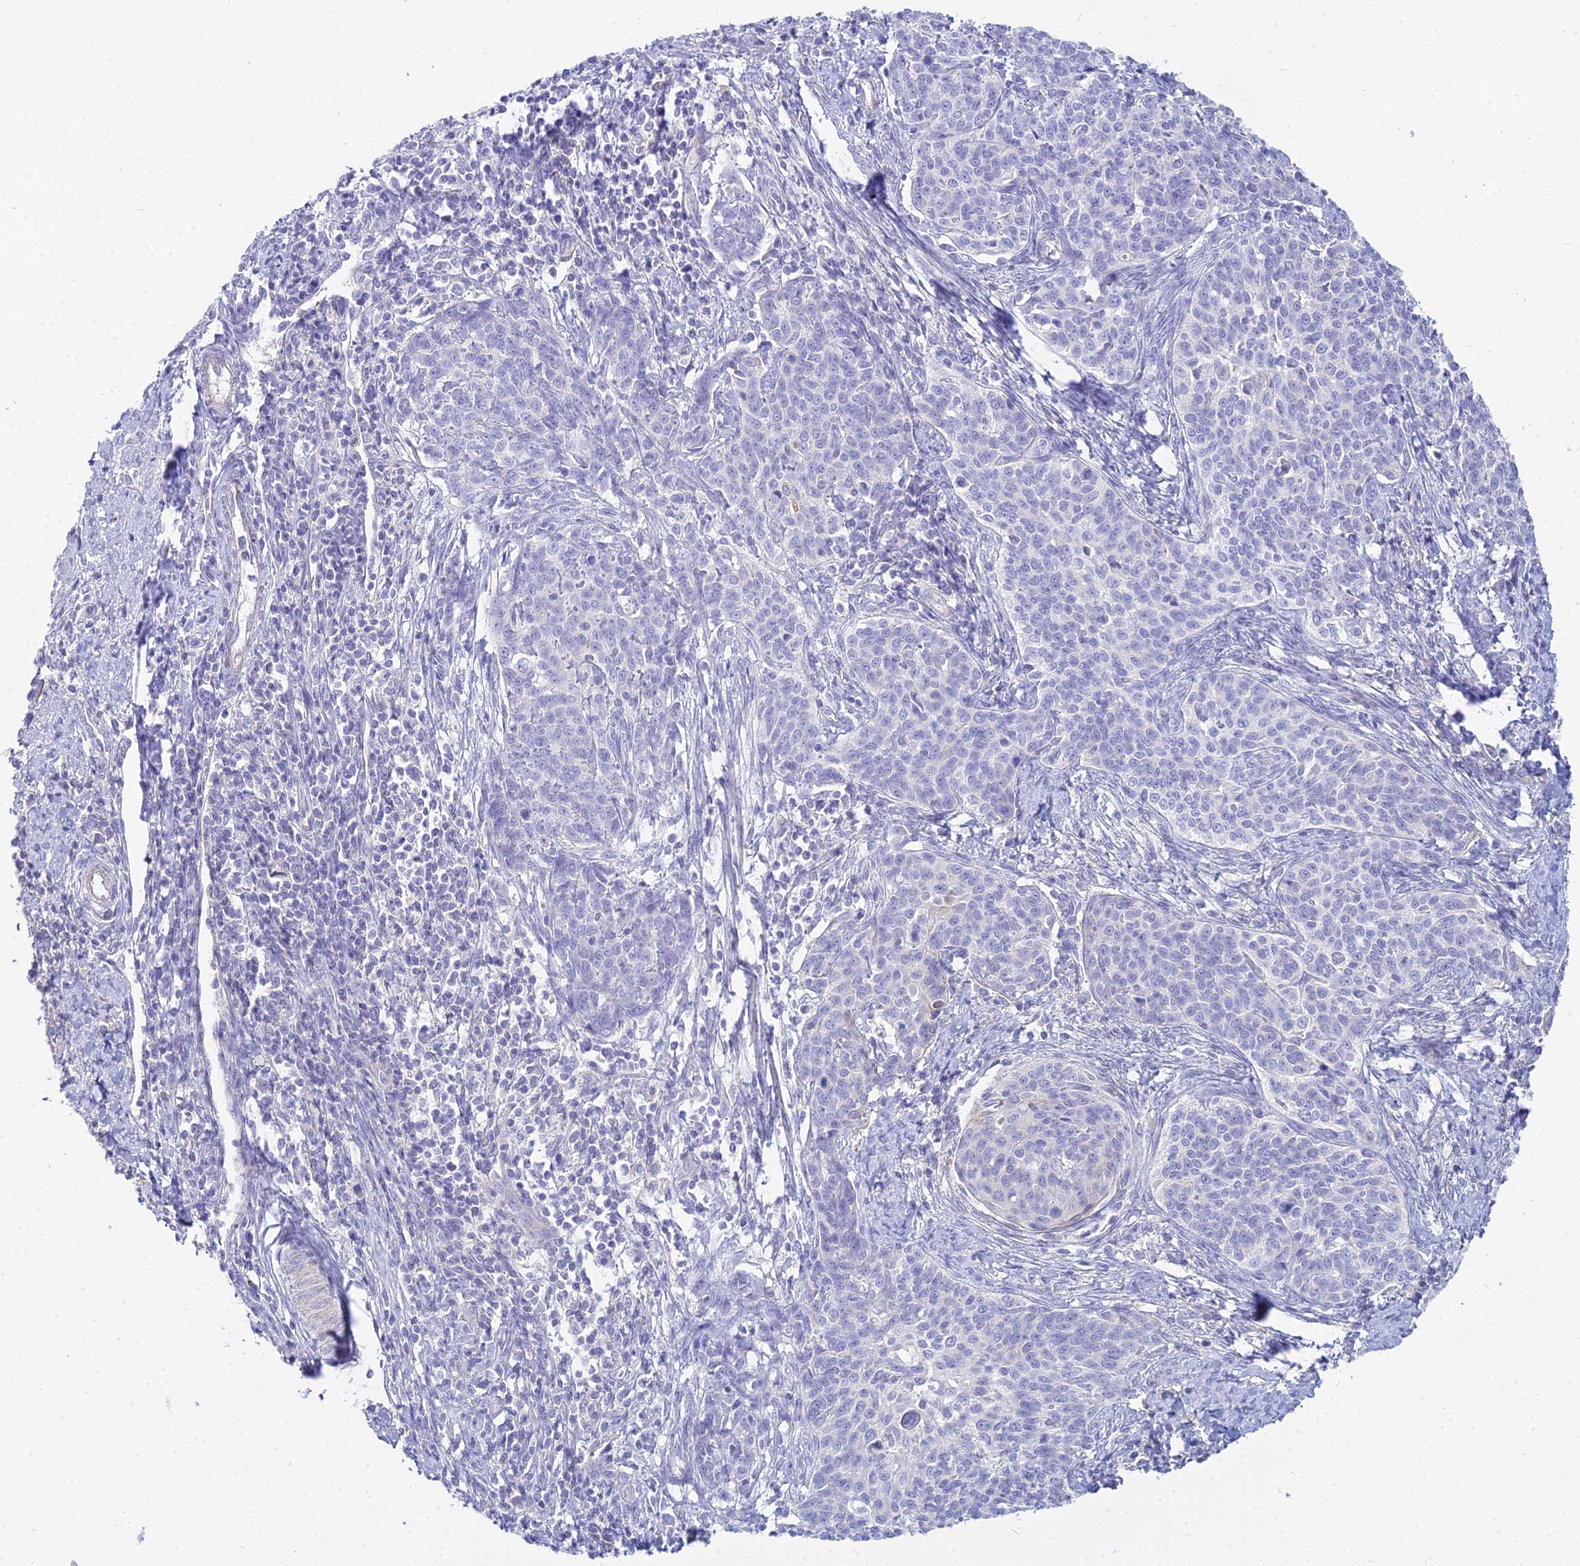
{"staining": {"intensity": "negative", "quantity": "none", "location": "none"}, "tissue": "cervical cancer", "cell_type": "Tumor cells", "image_type": "cancer", "snomed": [{"axis": "morphology", "description": "Squamous cell carcinoma, NOS"}, {"axis": "topography", "description": "Cervix"}], "caption": "High power microscopy image of an immunohistochemistry (IHC) image of cervical cancer (squamous cell carcinoma), revealing no significant positivity in tumor cells. Brightfield microscopy of immunohistochemistry stained with DAB (brown) and hematoxylin (blue), captured at high magnification.", "gene": "SMIM24", "patient": {"sex": "female", "age": 39}}